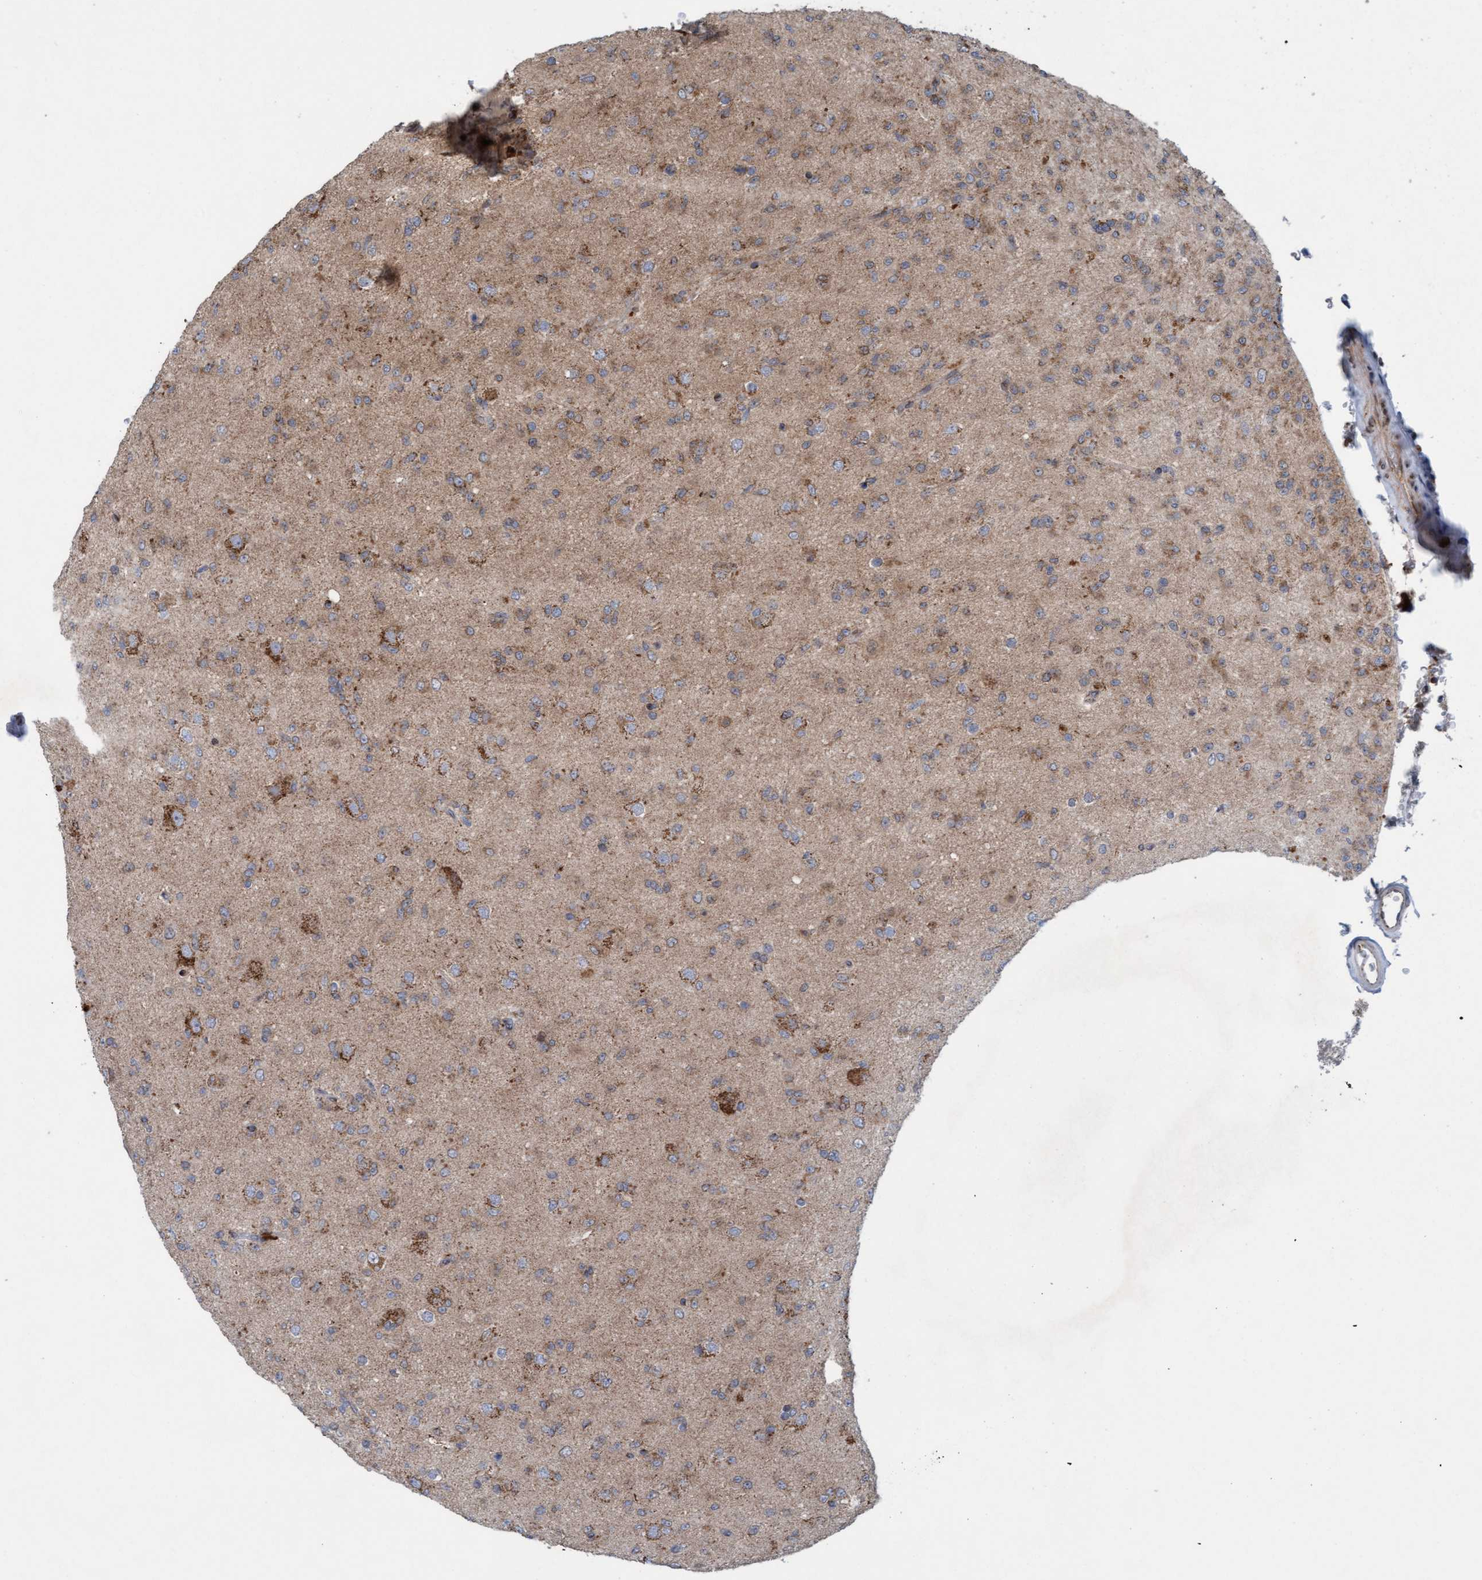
{"staining": {"intensity": "moderate", "quantity": "<25%", "location": "cytoplasmic/membranous"}, "tissue": "glioma", "cell_type": "Tumor cells", "image_type": "cancer", "snomed": [{"axis": "morphology", "description": "Glioma, malignant, Low grade"}, {"axis": "topography", "description": "Brain"}], "caption": "A histopathology image of human low-grade glioma (malignant) stained for a protein demonstrates moderate cytoplasmic/membranous brown staining in tumor cells. The protein of interest is shown in brown color, while the nuclei are stained blue.", "gene": "MRPS23", "patient": {"sex": "male", "age": 65}}